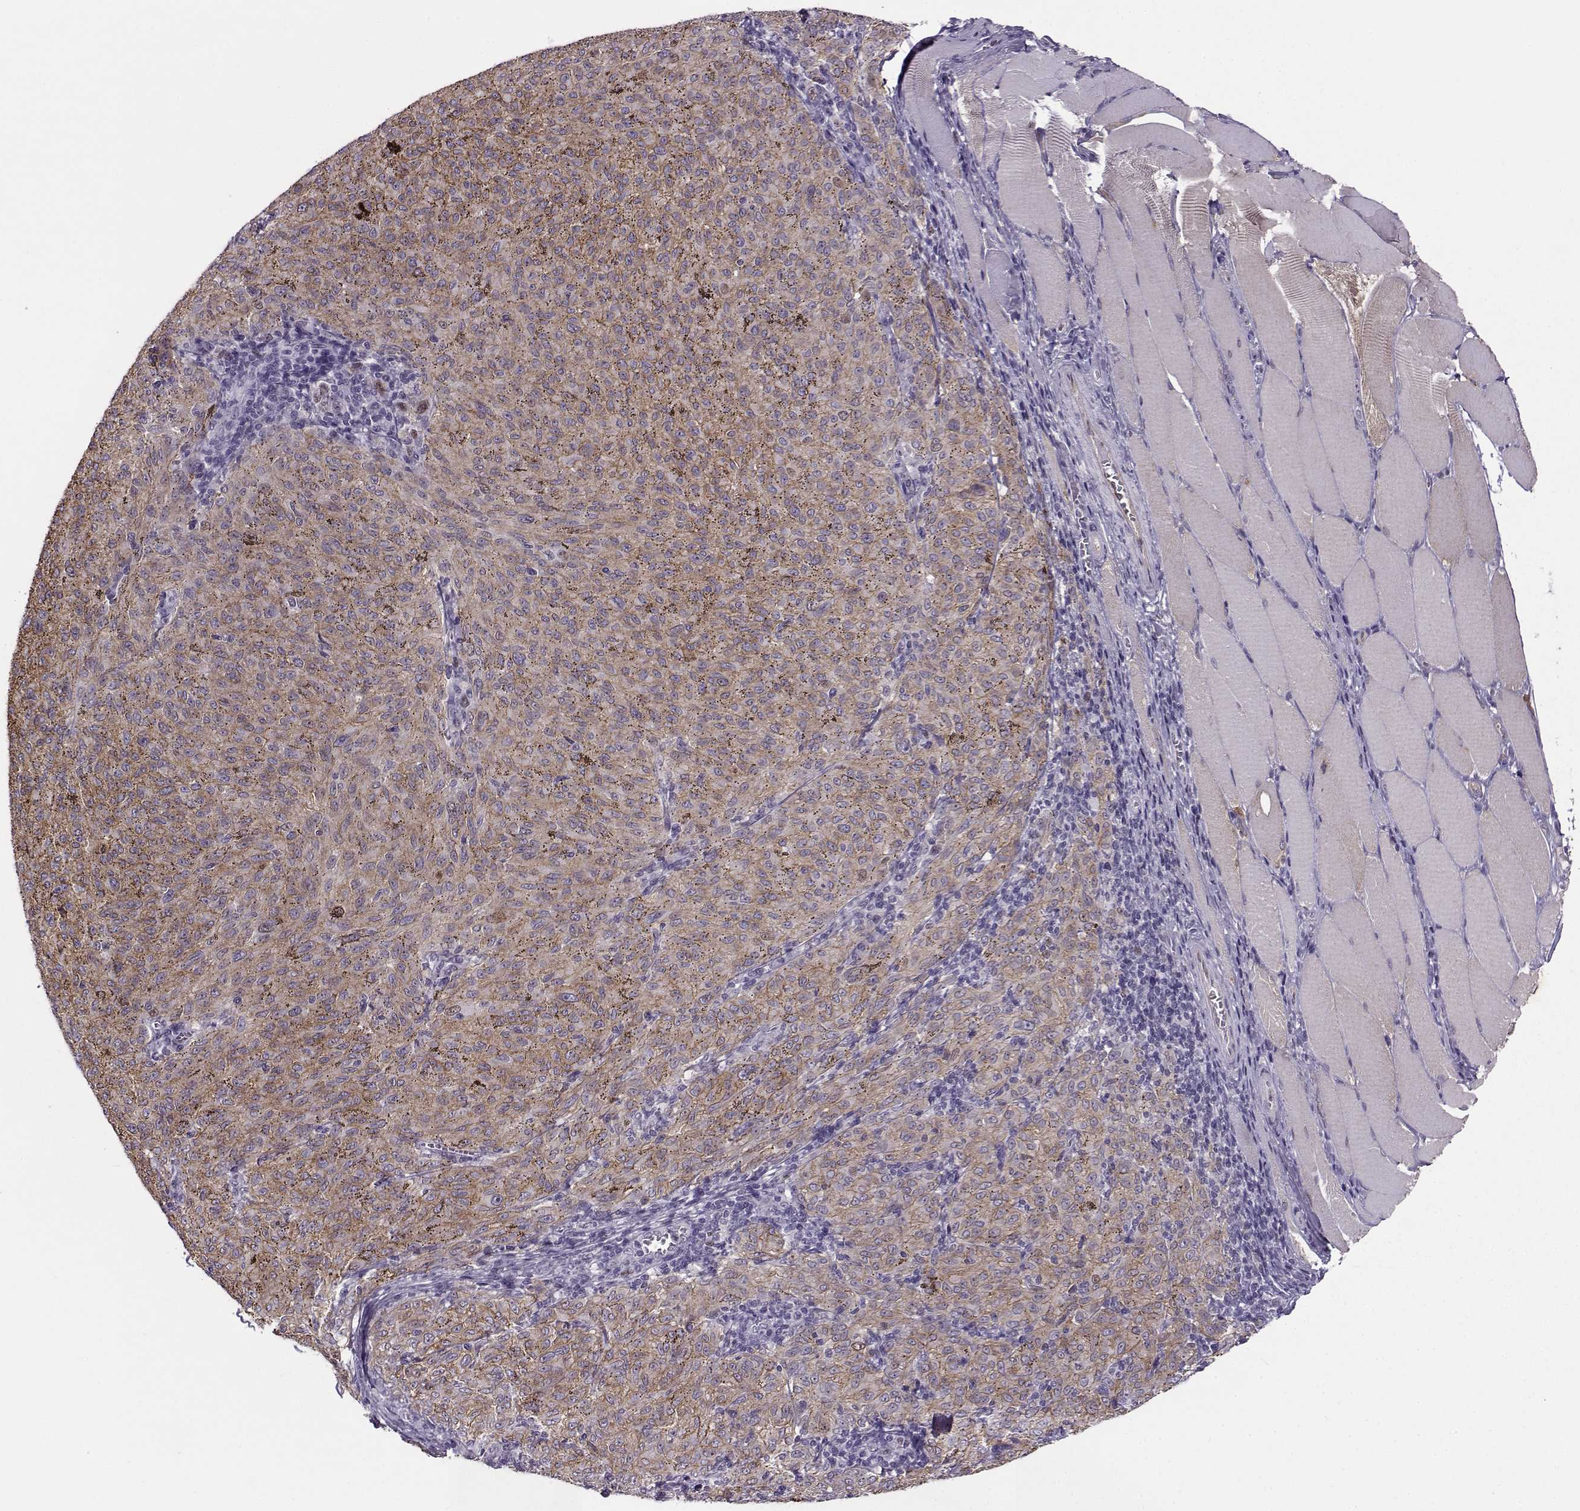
{"staining": {"intensity": "moderate", "quantity": ">75%", "location": "cytoplasmic/membranous"}, "tissue": "melanoma", "cell_type": "Tumor cells", "image_type": "cancer", "snomed": [{"axis": "morphology", "description": "Malignant melanoma, NOS"}, {"axis": "topography", "description": "Skin"}], "caption": "High-power microscopy captured an immunohistochemistry histopathology image of melanoma, revealing moderate cytoplasmic/membranous positivity in about >75% of tumor cells. Nuclei are stained in blue.", "gene": "BACH1", "patient": {"sex": "female", "age": 72}}